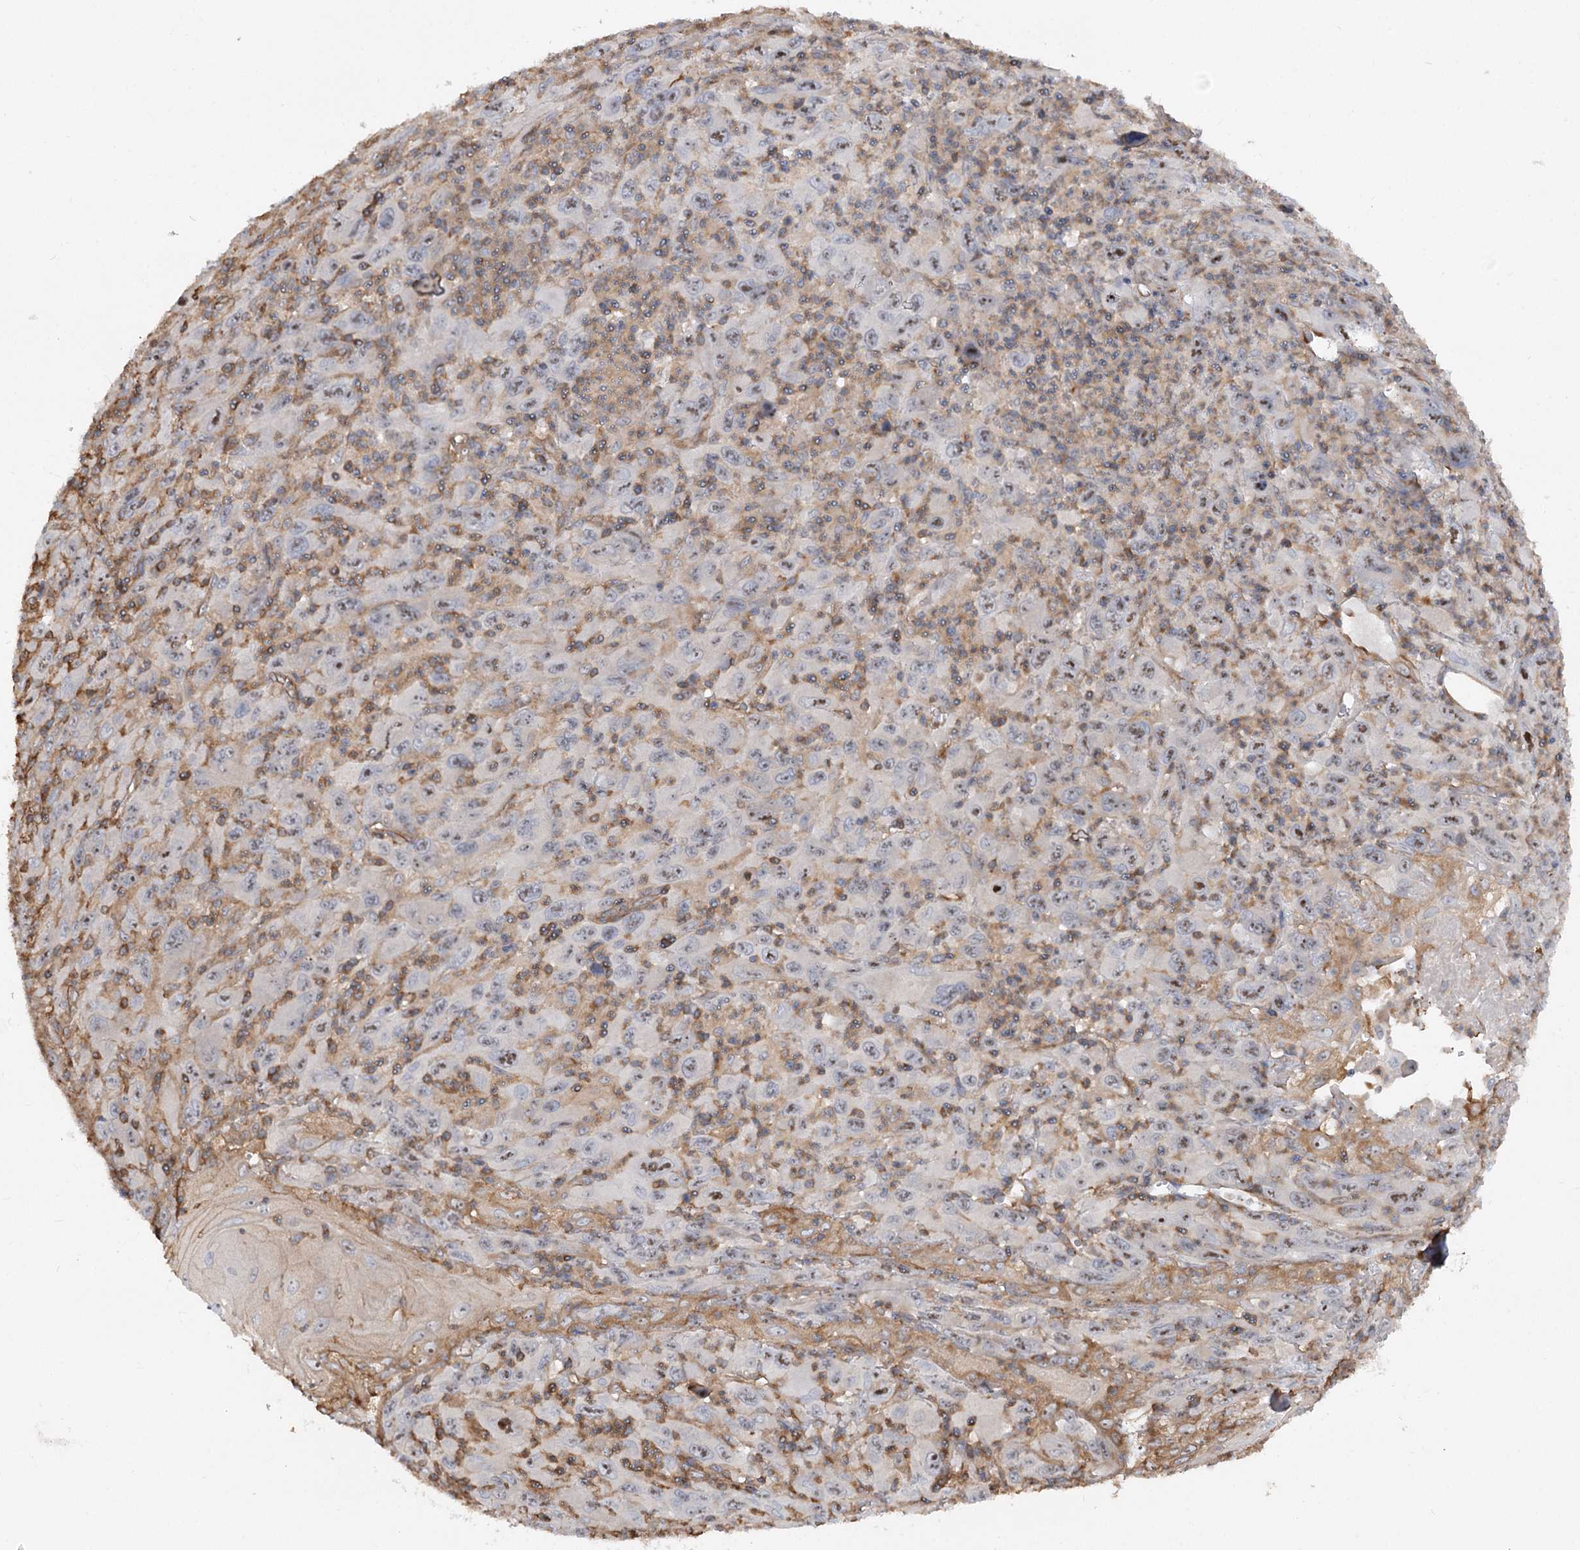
{"staining": {"intensity": "negative", "quantity": "none", "location": "none"}, "tissue": "melanoma", "cell_type": "Tumor cells", "image_type": "cancer", "snomed": [{"axis": "morphology", "description": "Malignant melanoma, Metastatic site"}, {"axis": "topography", "description": "Skin"}], "caption": "The immunohistochemistry image has no significant staining in tumor cells of malignant melanoma (metastatic site) tissue.", "gene": "WDR36", "patient": {"sex": "female", "age": 56}}